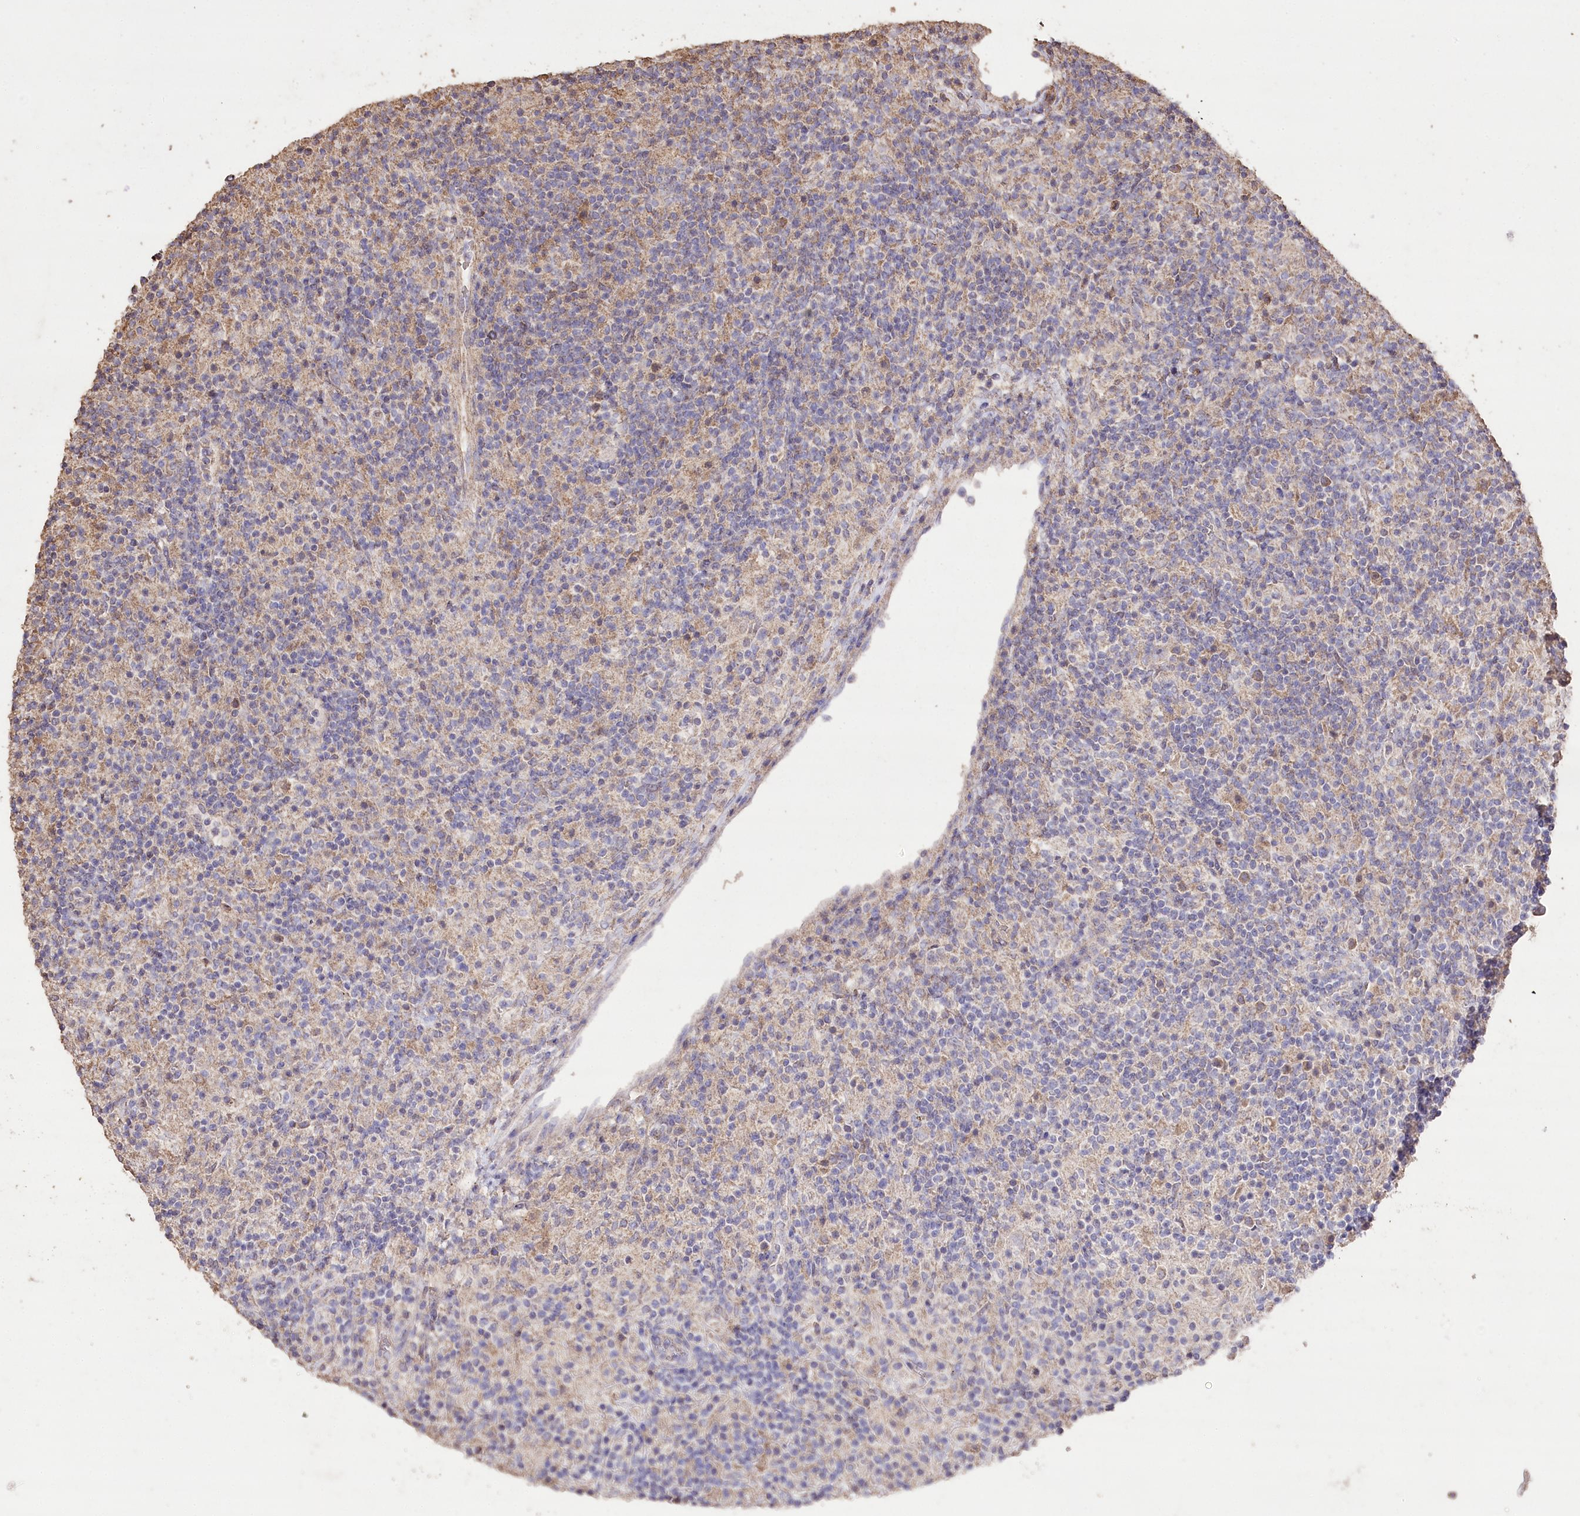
{"staining": {"intensity": "negative", "quantity": "none", "location": "none"}, "tissue": "lymphoma", "cell_type": "Tumor cells", "image_type": "cancer", "snomed": [{"axis": "morphology", "description": "Hodgkin's disease, NOS"}, {"axis": "topography", "description": "Lymph node"}], "caption": "Immunohistochemical staining of human lymphoma demonstrates no significant positivity in tumor cells.", "gene": "IREB2", "patient": {"sex": "male", "age": 70}}